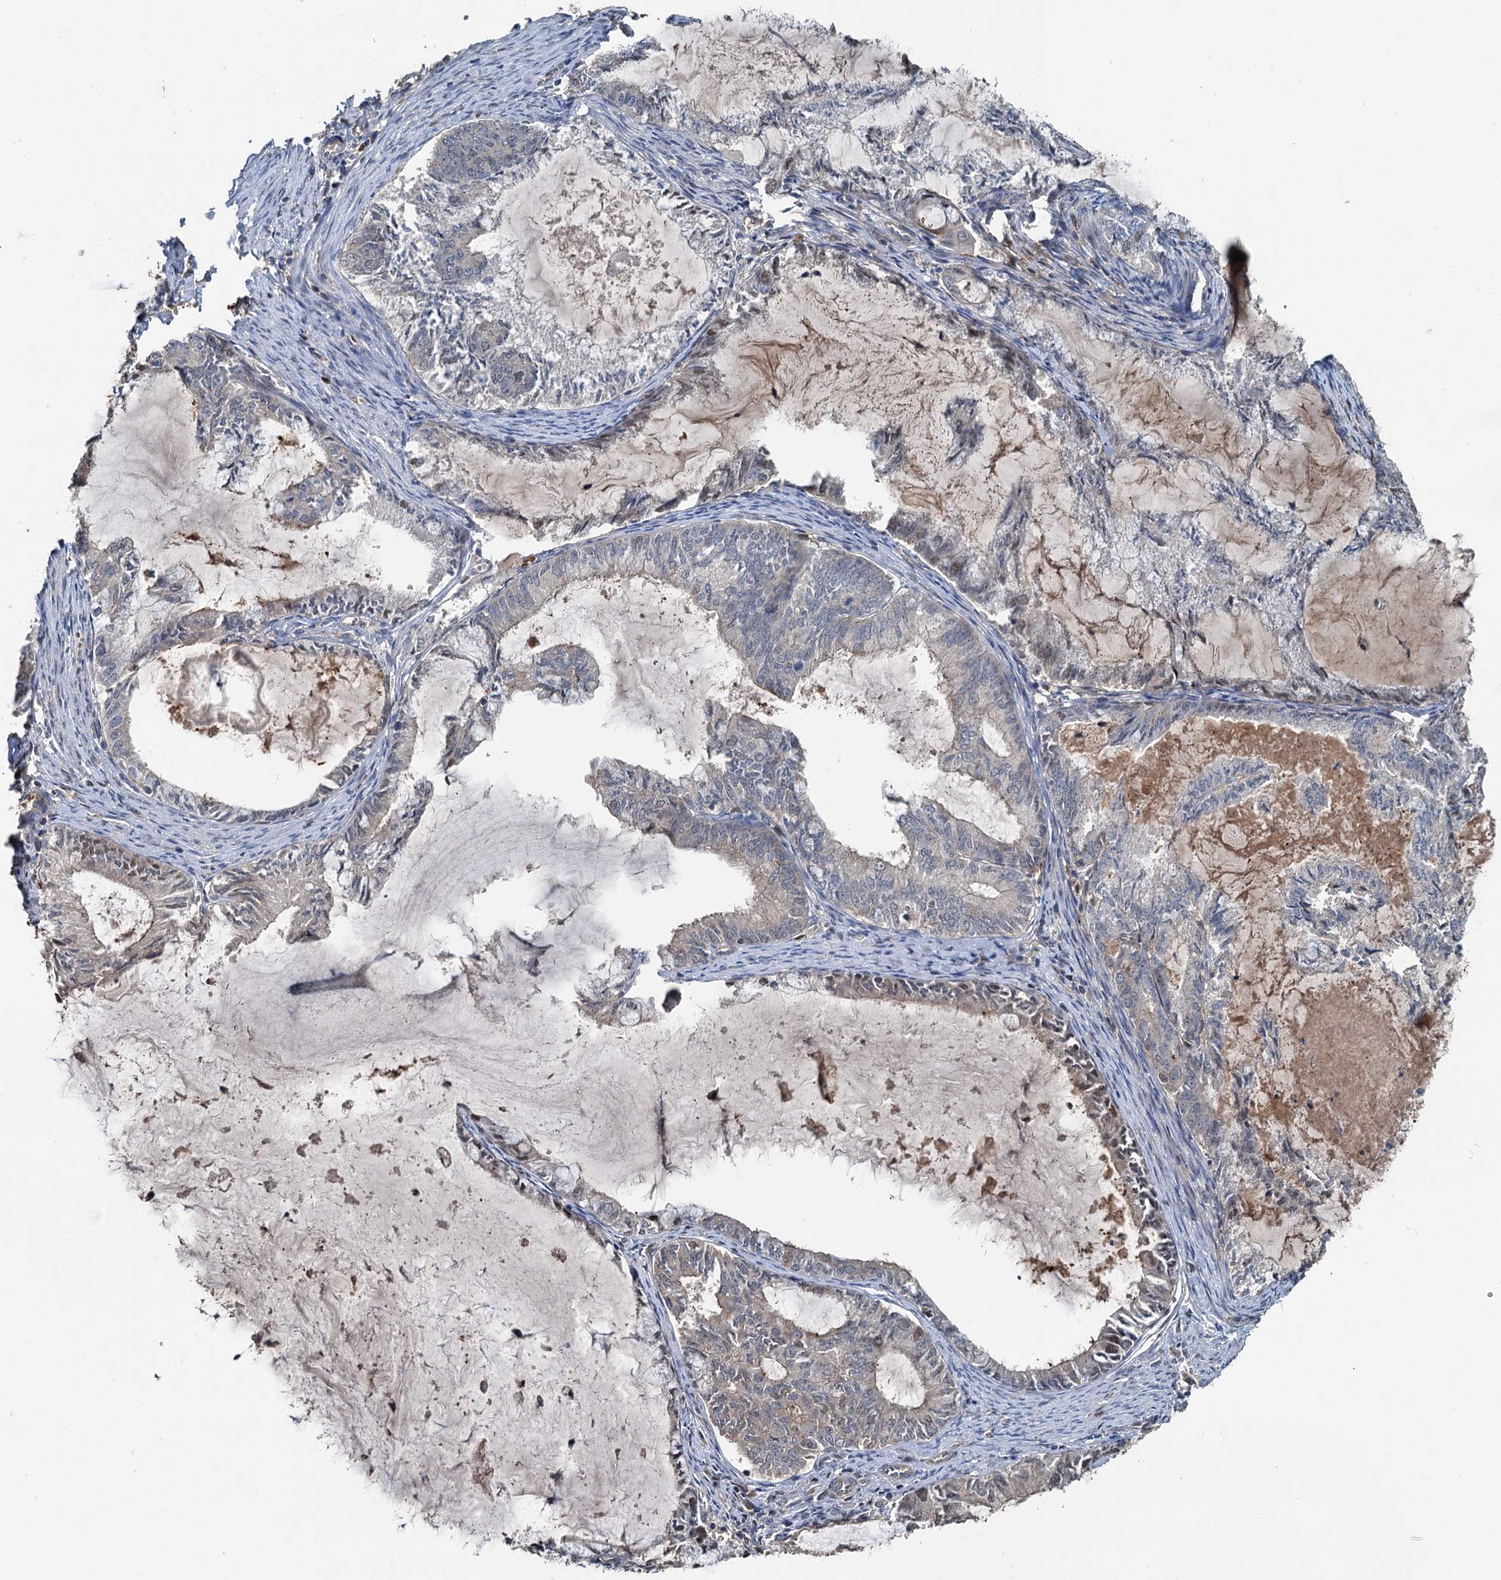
{"staining": {"intensity": "negative", "quantity": "none", "location": "none"}, "tissue": "endometrial cancer", "cell_type": "Tumor cells", "image_type": "cancer", "snomed": [{"axis": "morphology", "description": "Adenocarcinoma, NOS"}, {"axis": "topography", "description": "Endometrium"}], "caption": "DAB immunohistochemical staining of adenocarcinoma (endometrial) displays no significant positivity in tumor cells.", "gene": "TEDC1", "patient": {"sex": "female", "age": 86}}